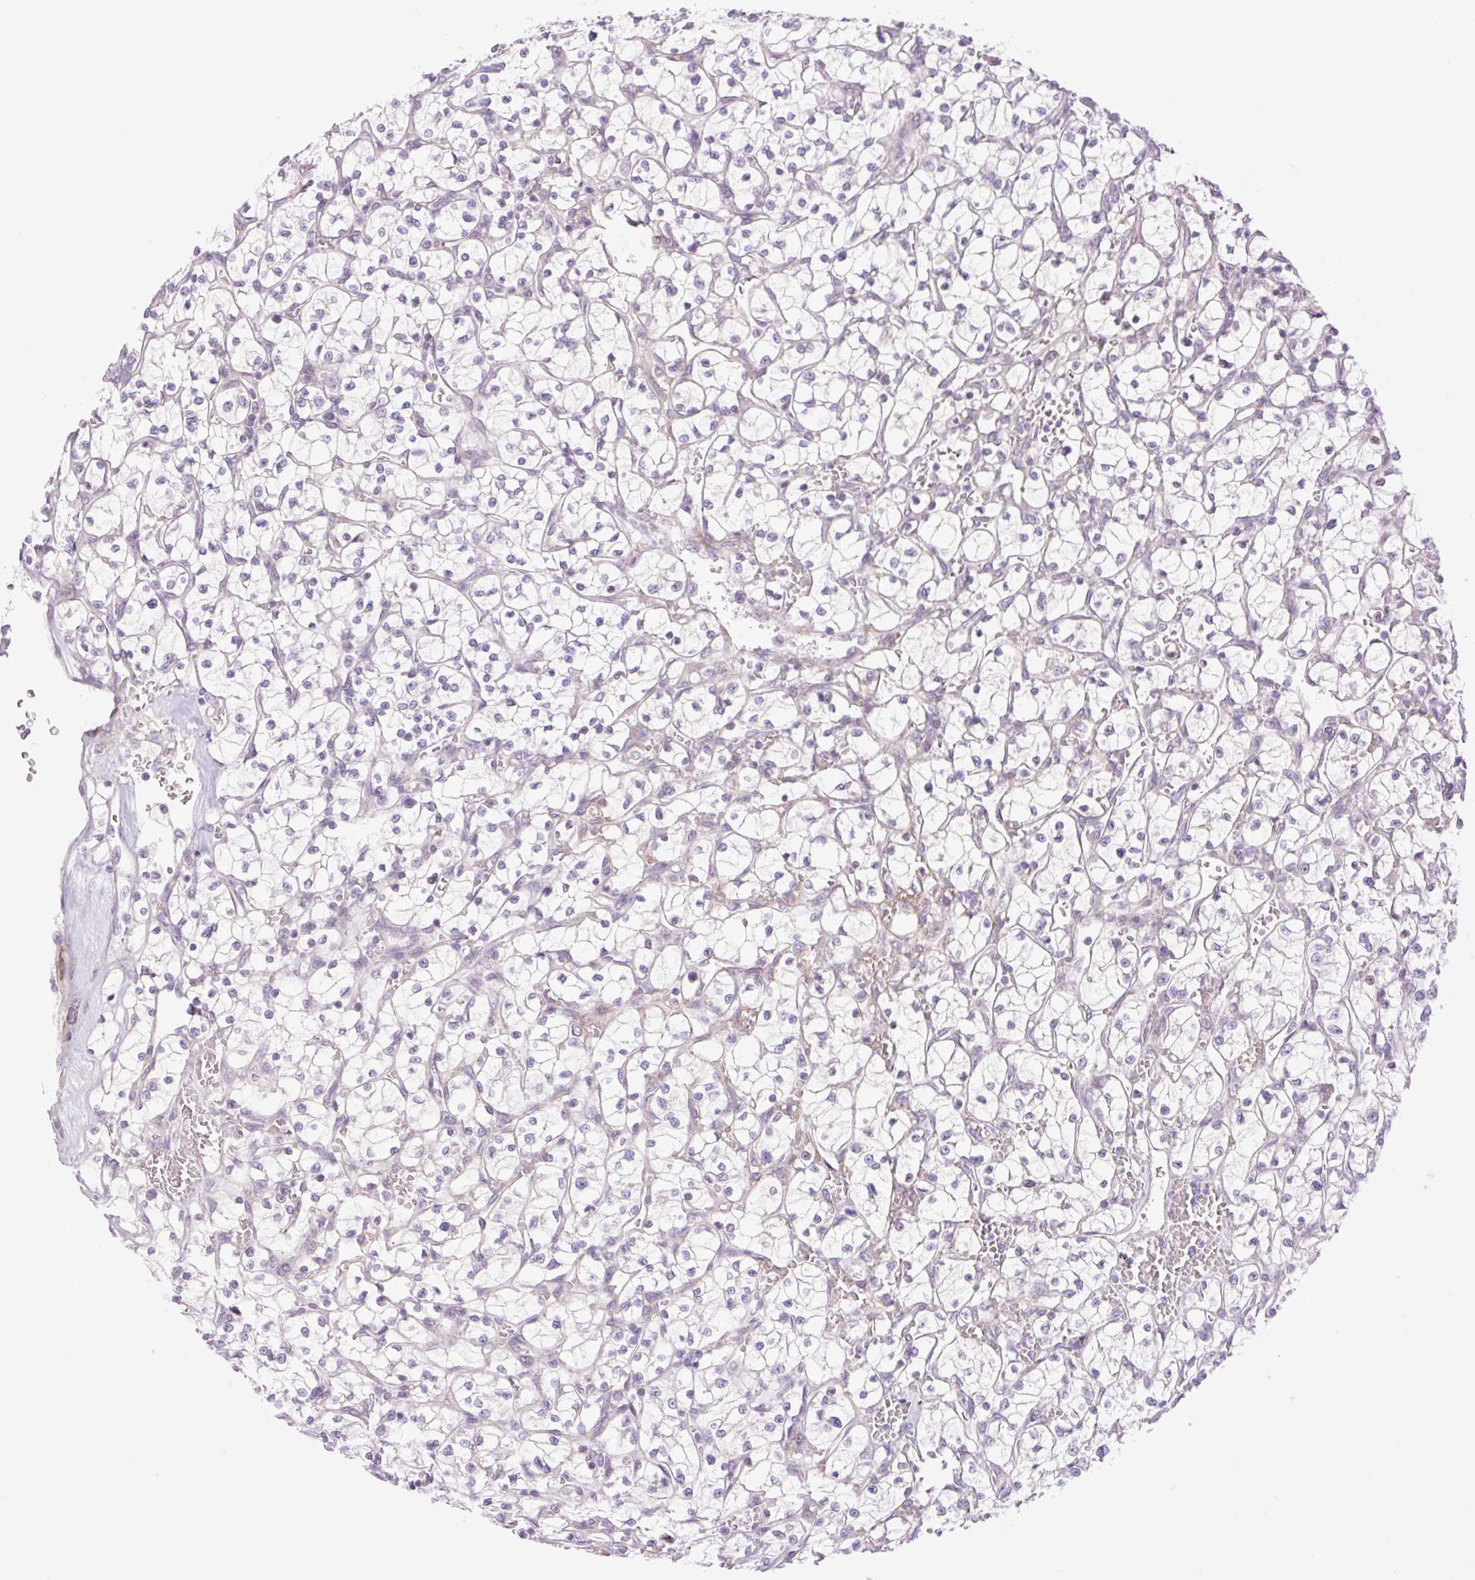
{"staining": {"intensity": "negative", "quantity": "none", "location": "none"}, "tissue": "renal cancer", "cell_type": "Tumor cells", "image_type": "cancer", "snomed": [{"axis": "morphology", "description": "Adenocarcinoma, NOS"}, {"axis": "topography", "description": "Kidney"}], "caption": "High power microscopy image of an immunohistochemistry (IHC) photomicrograph of renal cancer (adenocarcinoma), revealing no significant staining in tumor cells.", "gene": "COL5A1", "patient": {"sex": "female", "age": 64}}